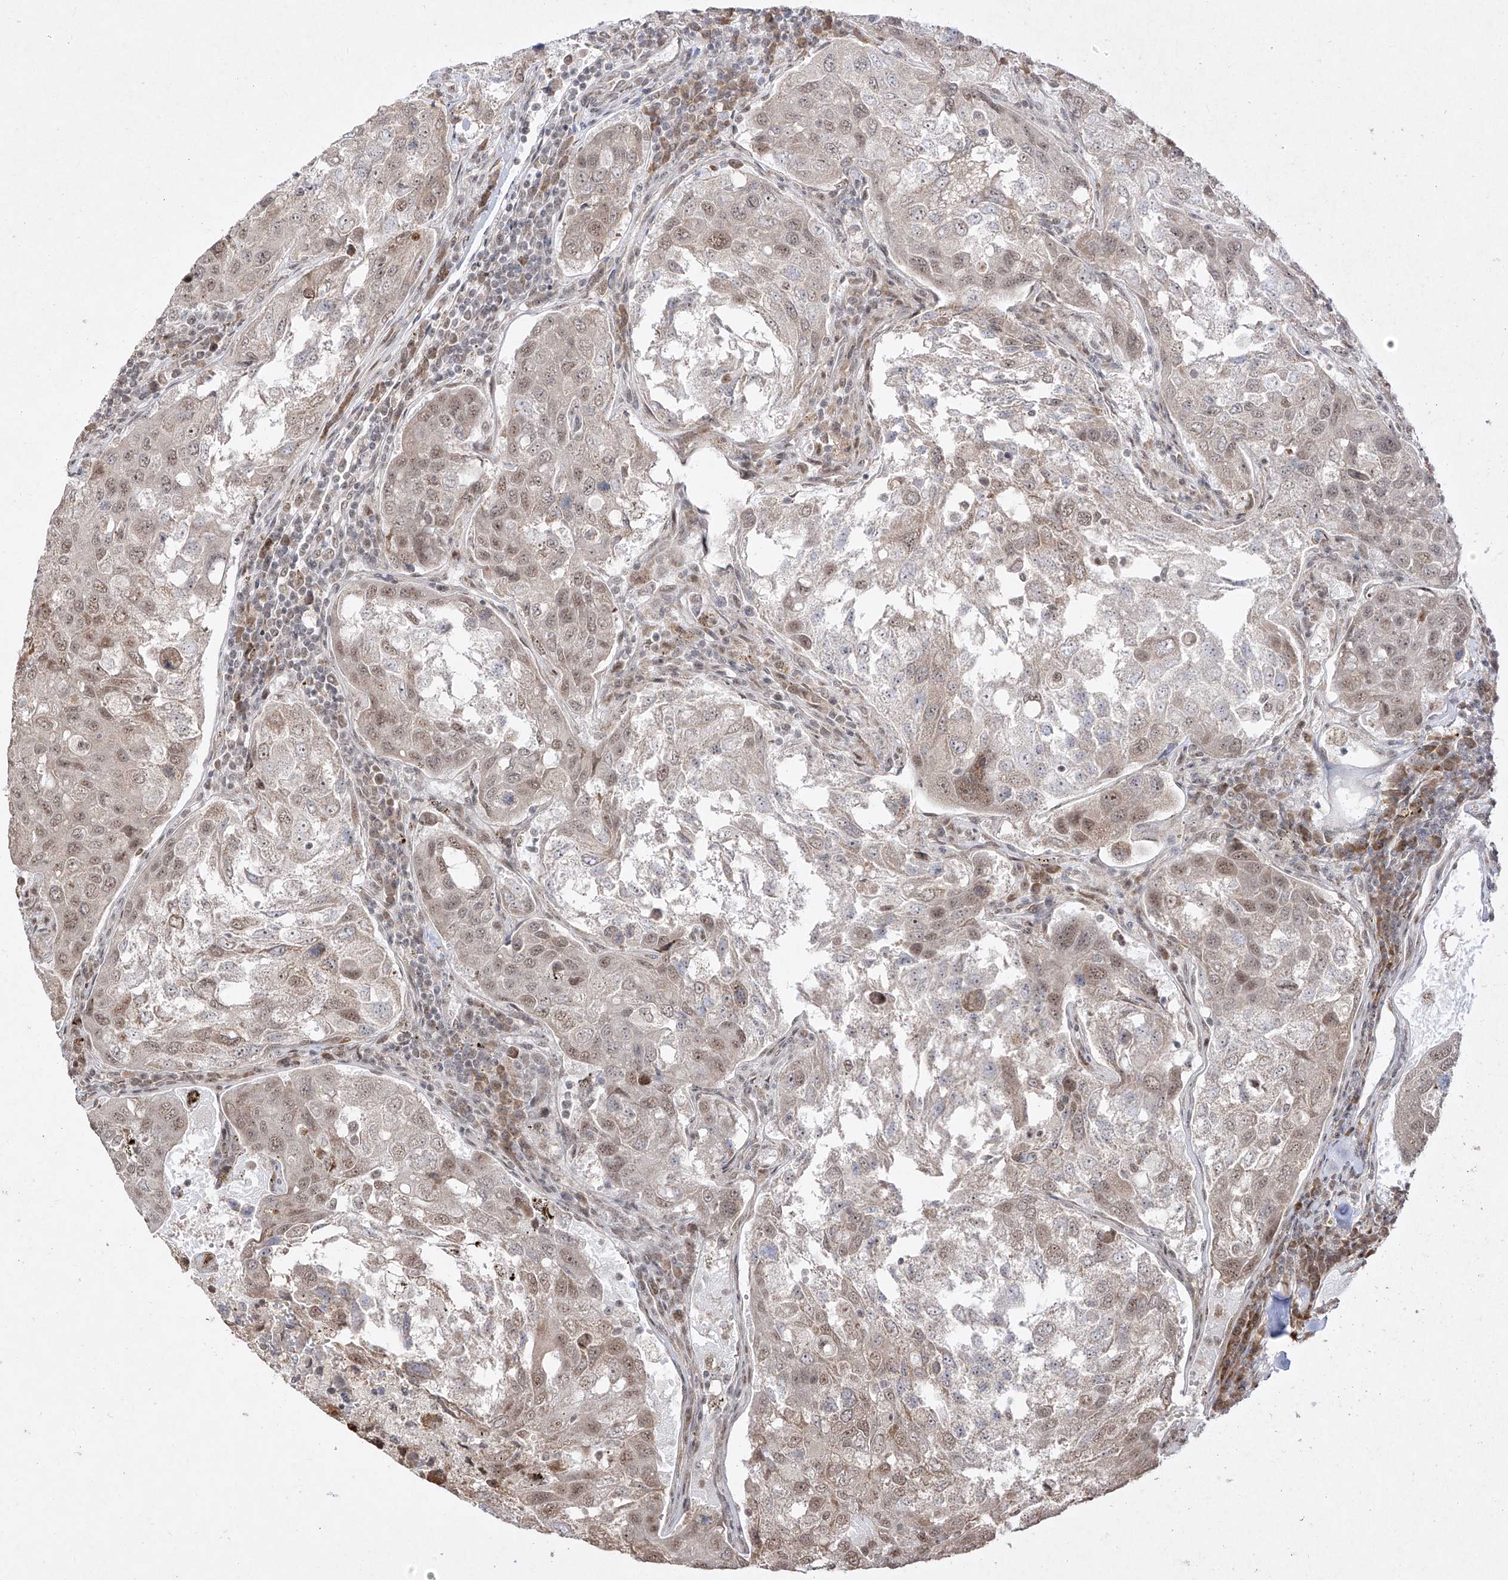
{"staining": {"intensity": "moderate", "quantity": ">75%", "location": "nuclear"}, "tissue": "urothelial cancer", "cell_type": "Tumor cells", "image_type": "cancer", "snomed": [{"axis": "morphology", "description": "Urothelial carcinoma, High grade"}, {"axis": "topography", "description": "Lymph node"}, {"axis": "topography", "description": "Urinary bladder"}], "caption": "Urothelial carcinoma (high-grade) stained for a protein (brown) demonstrates moderate nuclear positive expression in approximately >75% of tumor cells.", "gene": "SNRNP27", "patient": {"sex": "male", "age": 51}}